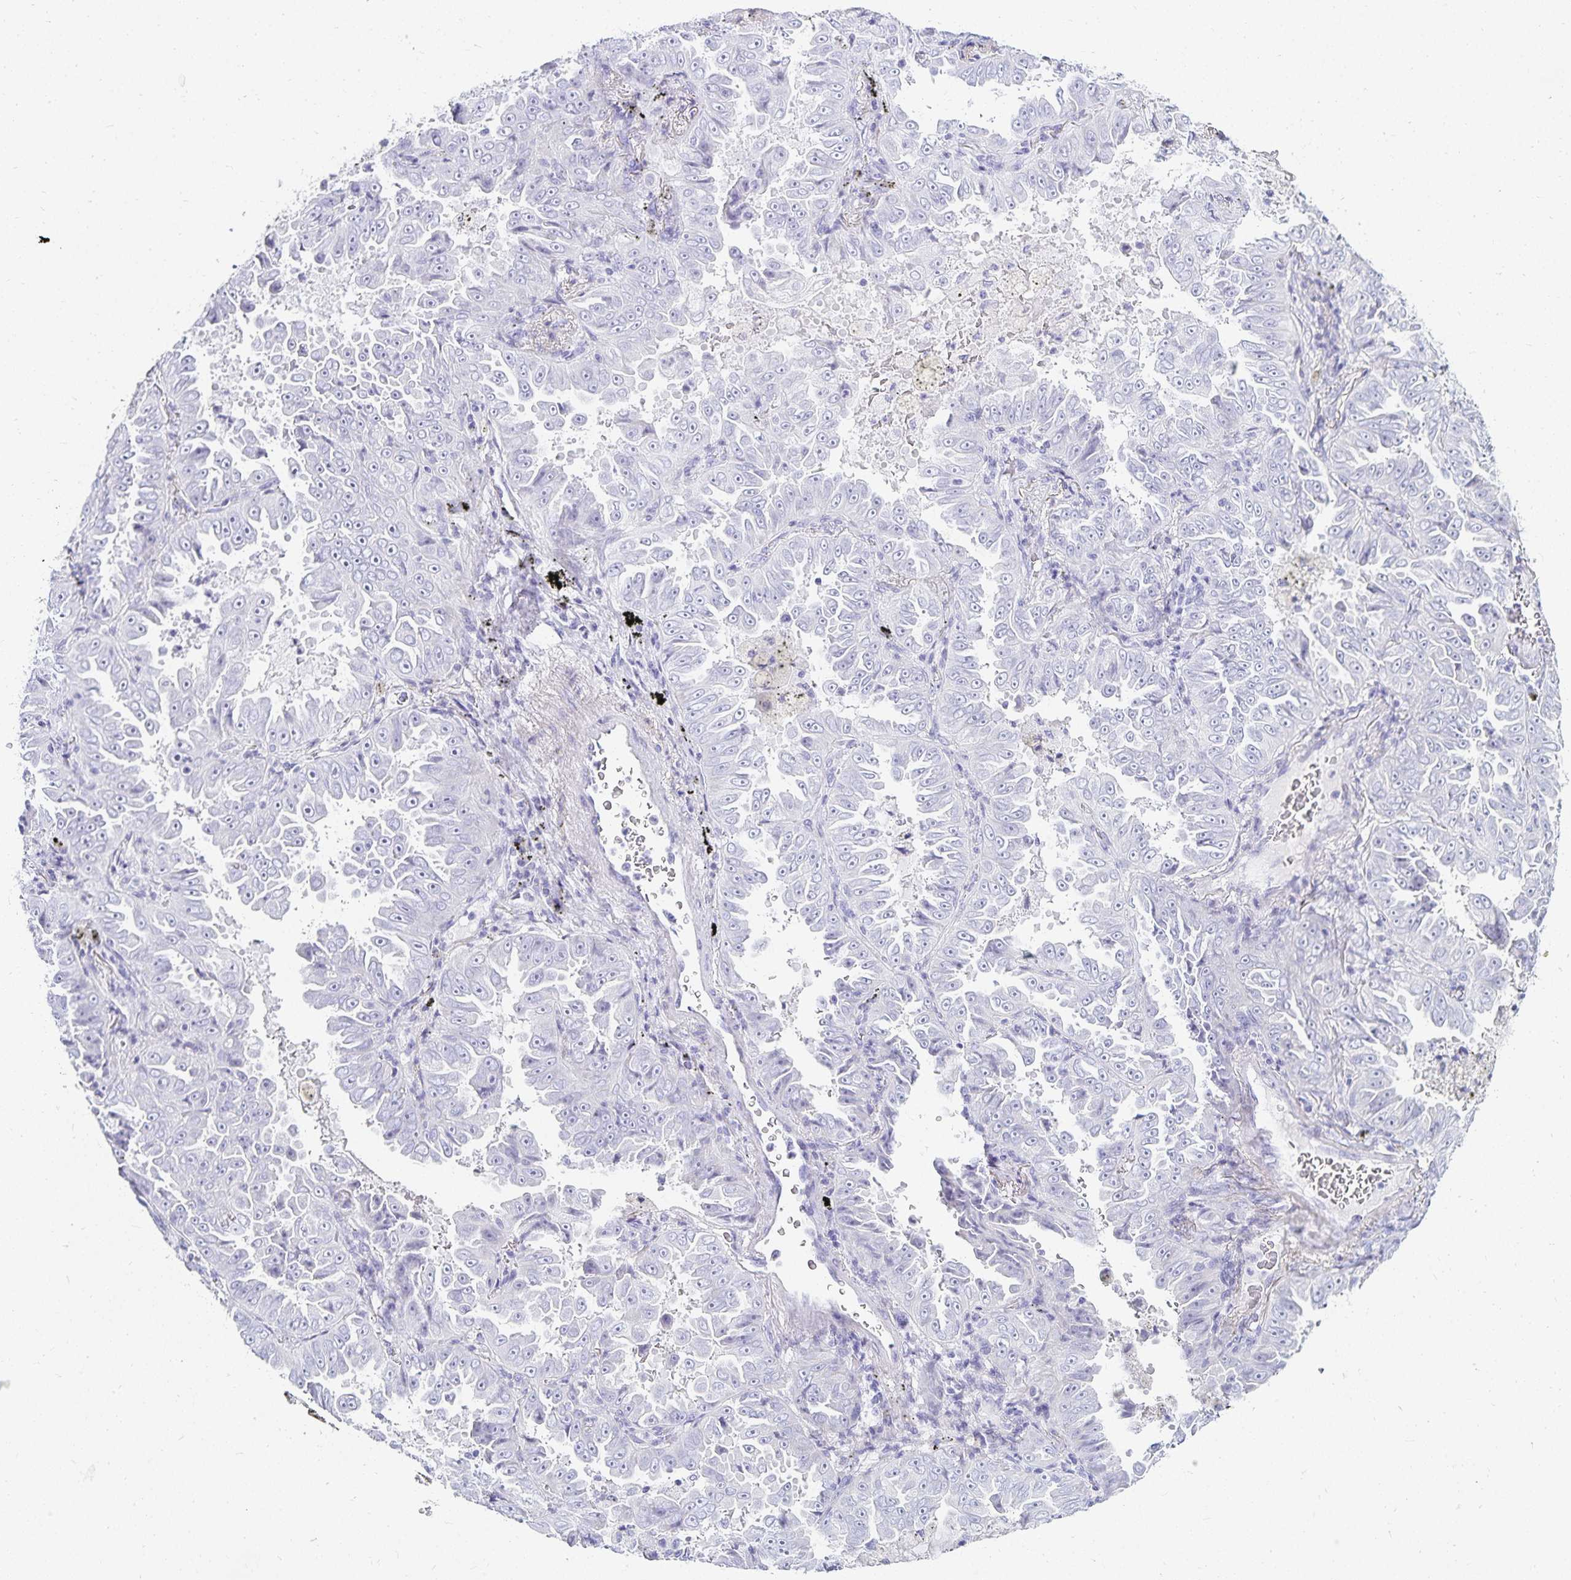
{"staining": {"intensity": "negative", "quantity": "none", "location": "none"}, "tissue": "lung cancer", "cell_type": "Tumor cells", "image_type": "cancer", "snomed": [{"axis": "morphology", "description": "Adenocarcinoma, NOS"}, {"axis": "topography", "description": "Lung"}], "caption": "Photomicrograph shows no significant protein positivity in tumor cells of lung adenocarcinoma. (Immunohistochemistry, brightfield microscopy, high magnification).", "gene": "GP2", "patient": {"sex": "female", "age": 52}}